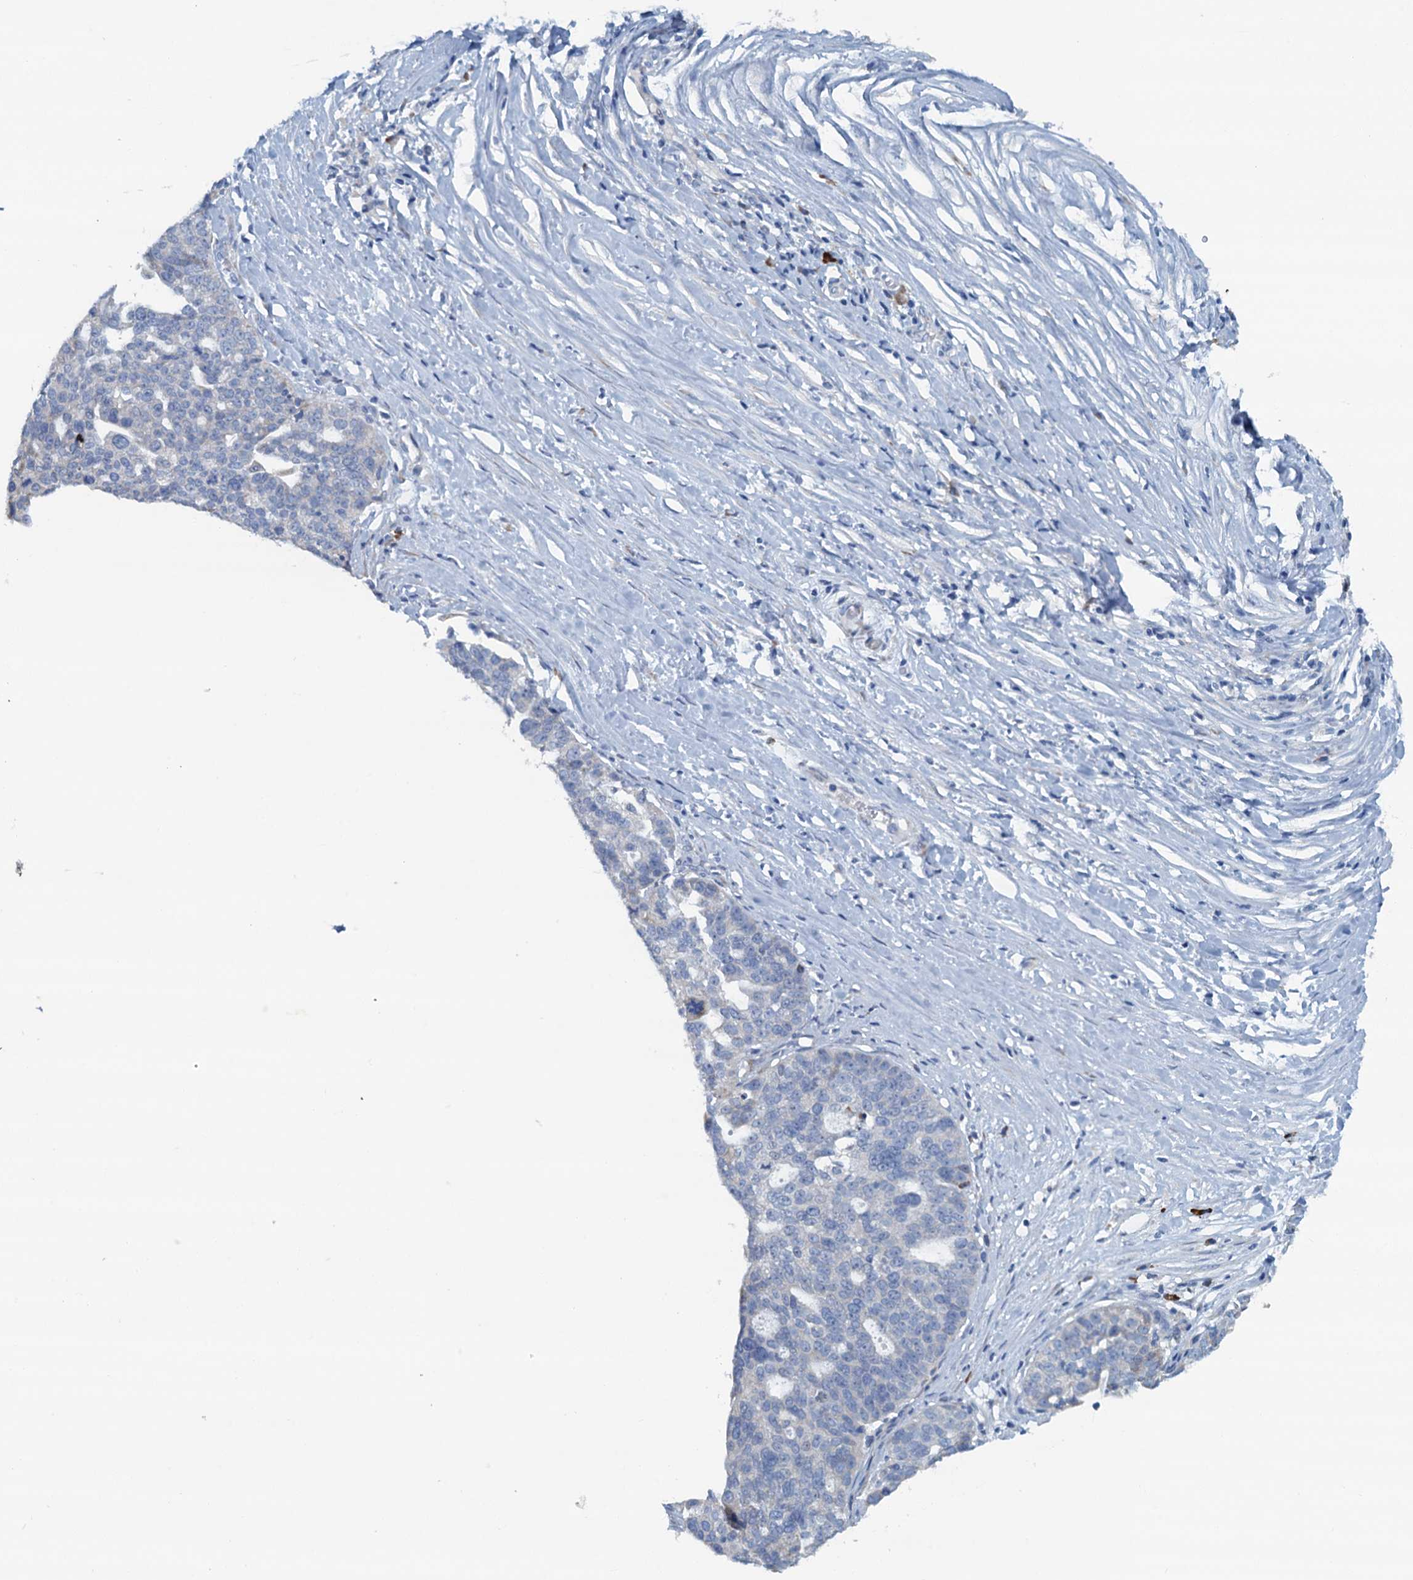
{"staining": {"intensity": "negative", "quantity": "none", "location": "none"}, "tissue": "ovarian cancer", "cell_type": "Tumor cells", "image_type": "cancer", "snomed": [{"axis": "morphology", "description": "Cystadenocarcinoma, serous, NOS"}, {"axis": "topography", "description": "Ovary"}], "caption": "This is an immunohistochemistry (IHC) photomicrograph of human serous cystadenocarcinoma (ovarian). There is no staining in tumor cells.", "gene": "CBLIF", "patient": {"sex": "female", "age": 59}}